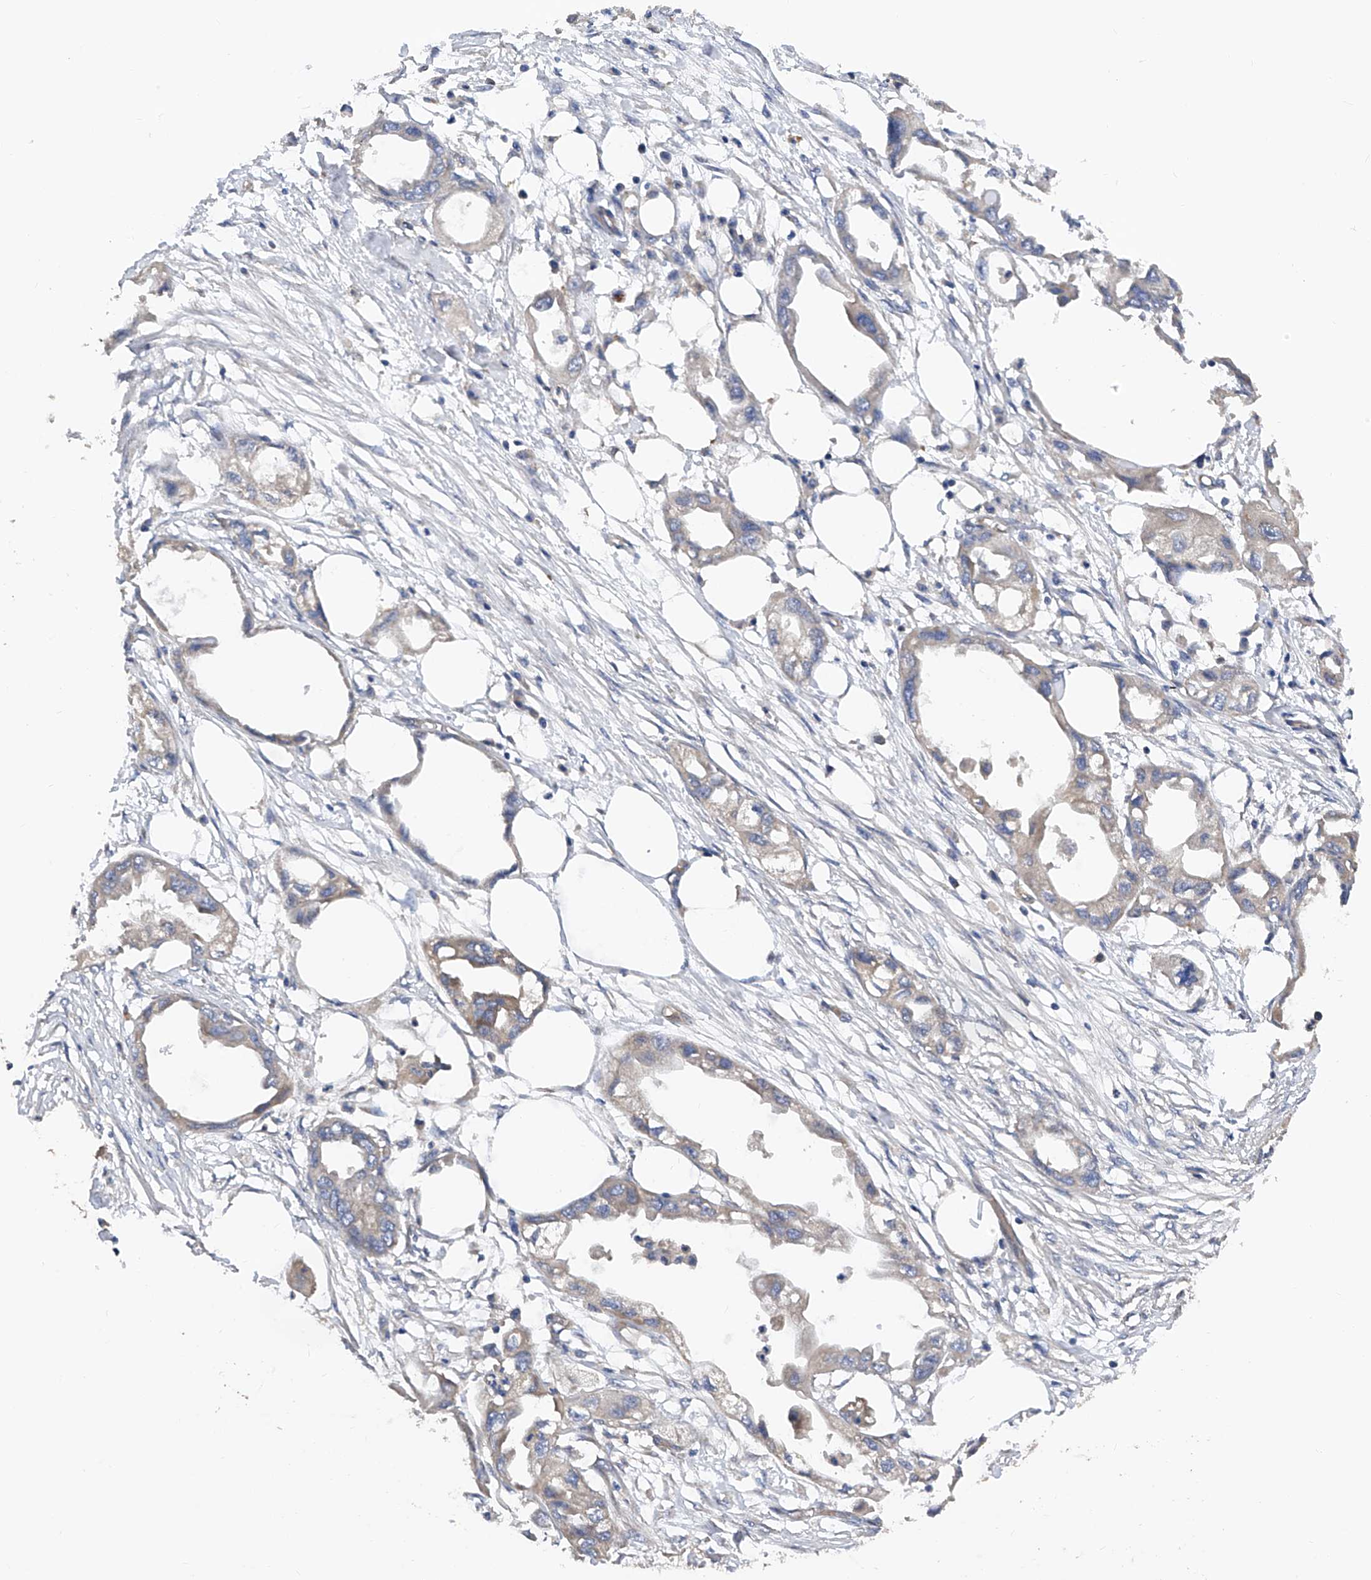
{"staining": {"intensity": "negative", "quantity": "none", "location": "none"}, "tissue": "endometrial cancer", "cell_type": "Tumor cells", "image_type": "cancer", "snomed": [{"axis": "morphology", "description": "Adenocarcinoma, NOS"}, {"axis": "morphology", "description": "Adenocarcinoma, metastatic, NOS"}, {"axis": "topography", "description": "Adipose tissue"}, {"axis": "topography", "description": "Endometrium"}], "caption": "Tumor cells show no significant expression in endometrial adenocarcinoma.", "gene": "PTK2", "patient": {"sex": "female", "age": 67}}